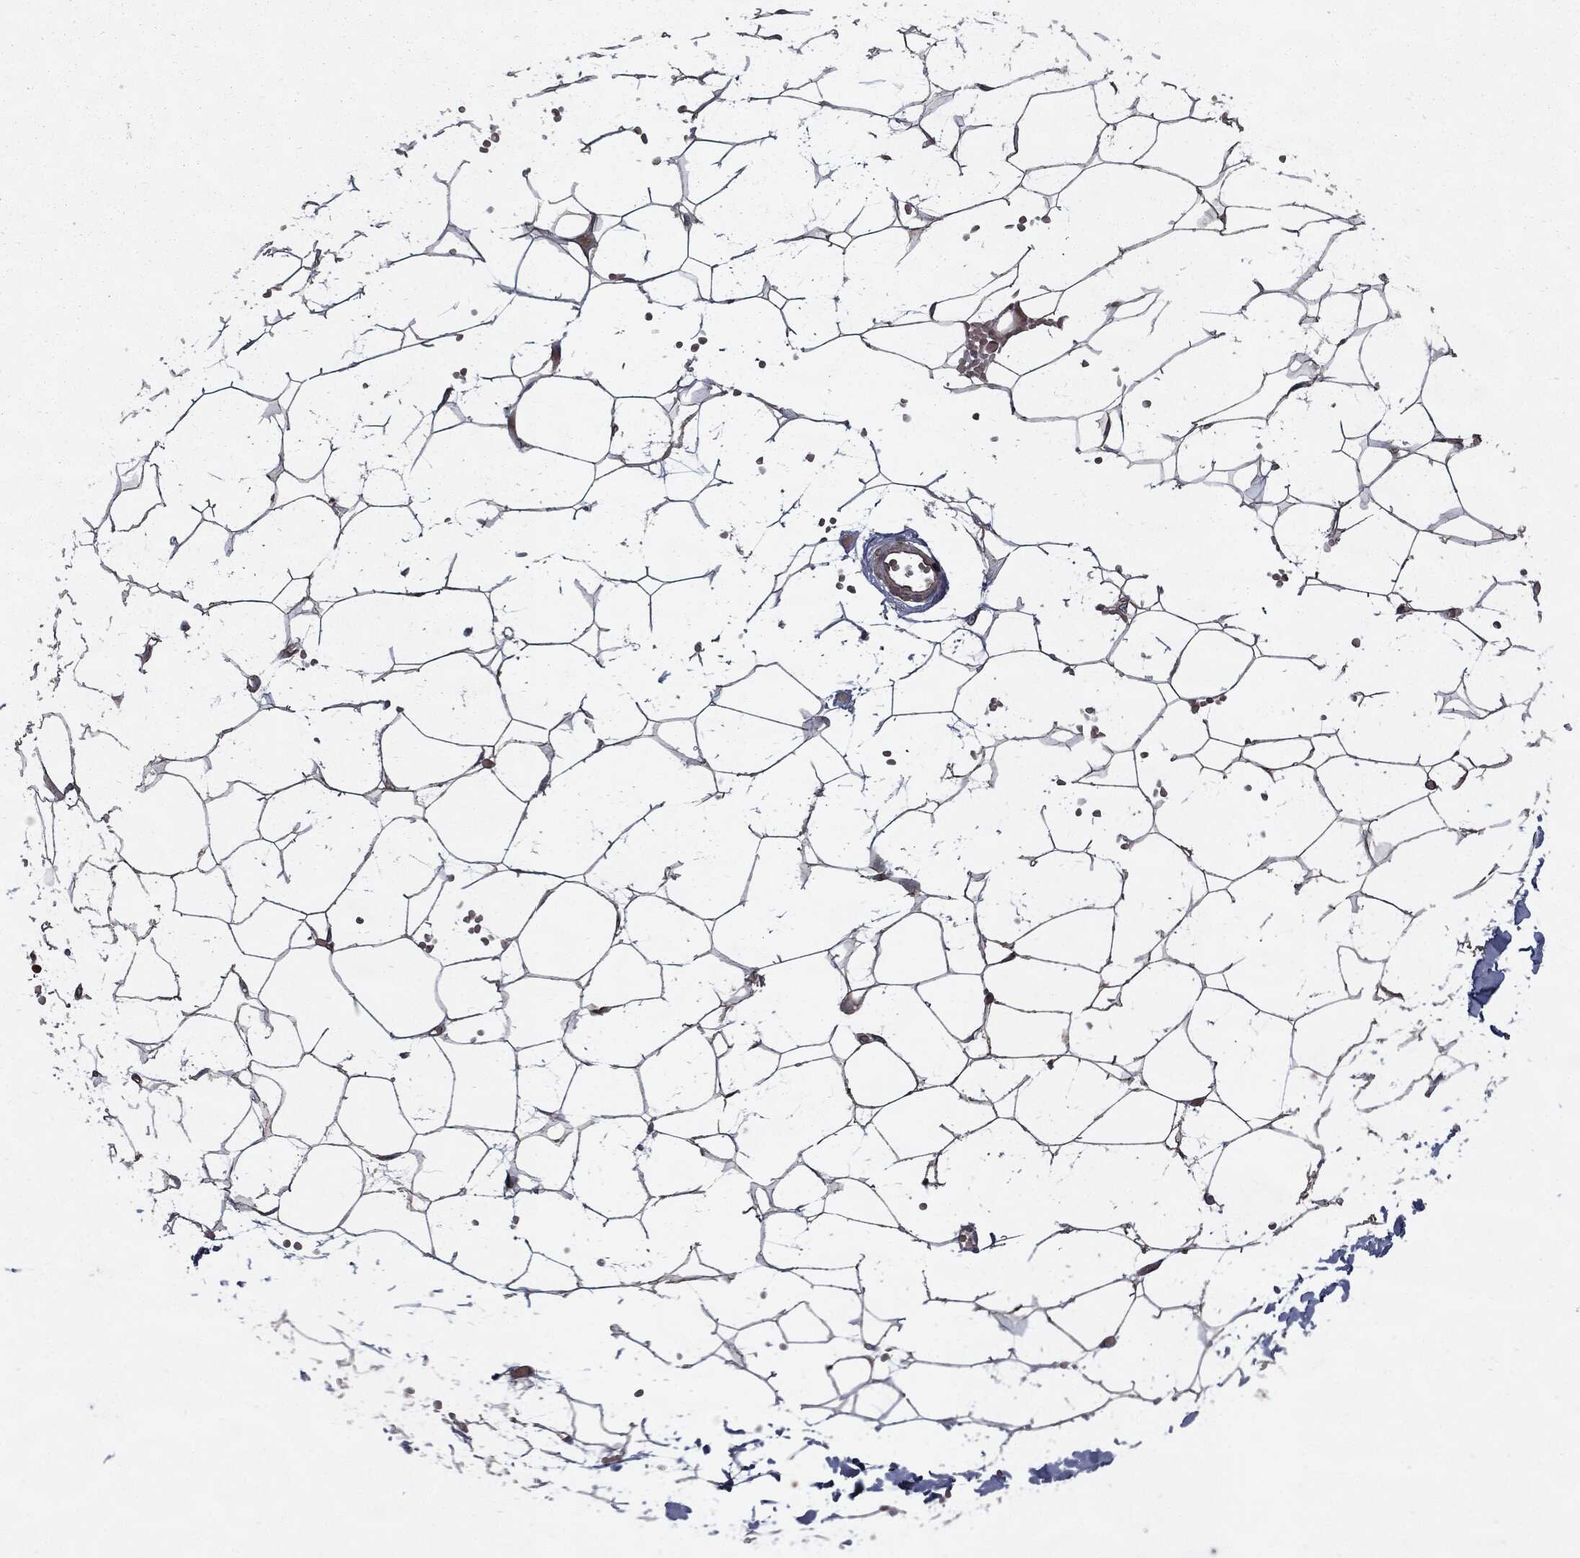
{"staining": {"intensity": "negative", "quantity": "none", "location": "none"}, "tissue": "adipose tissue", "cell_type": "Adipocytes", "image_type": "normal", "snomed": [{"axis": "morphology", "description": "Normal tissue, NOS"}, {"axis": "topography", "description": "Skin"}, {"axis": "topography", "description": "Peripheral nerve tissue"}], "caption": "The image exhibits no significant expression in adipocytes of adipose tissue. (DAB (3,3'-diaminobenzidine) IHC, high magnification).", "gene": "HDAC5", "patient": {"sex": "female", "age": 56}}